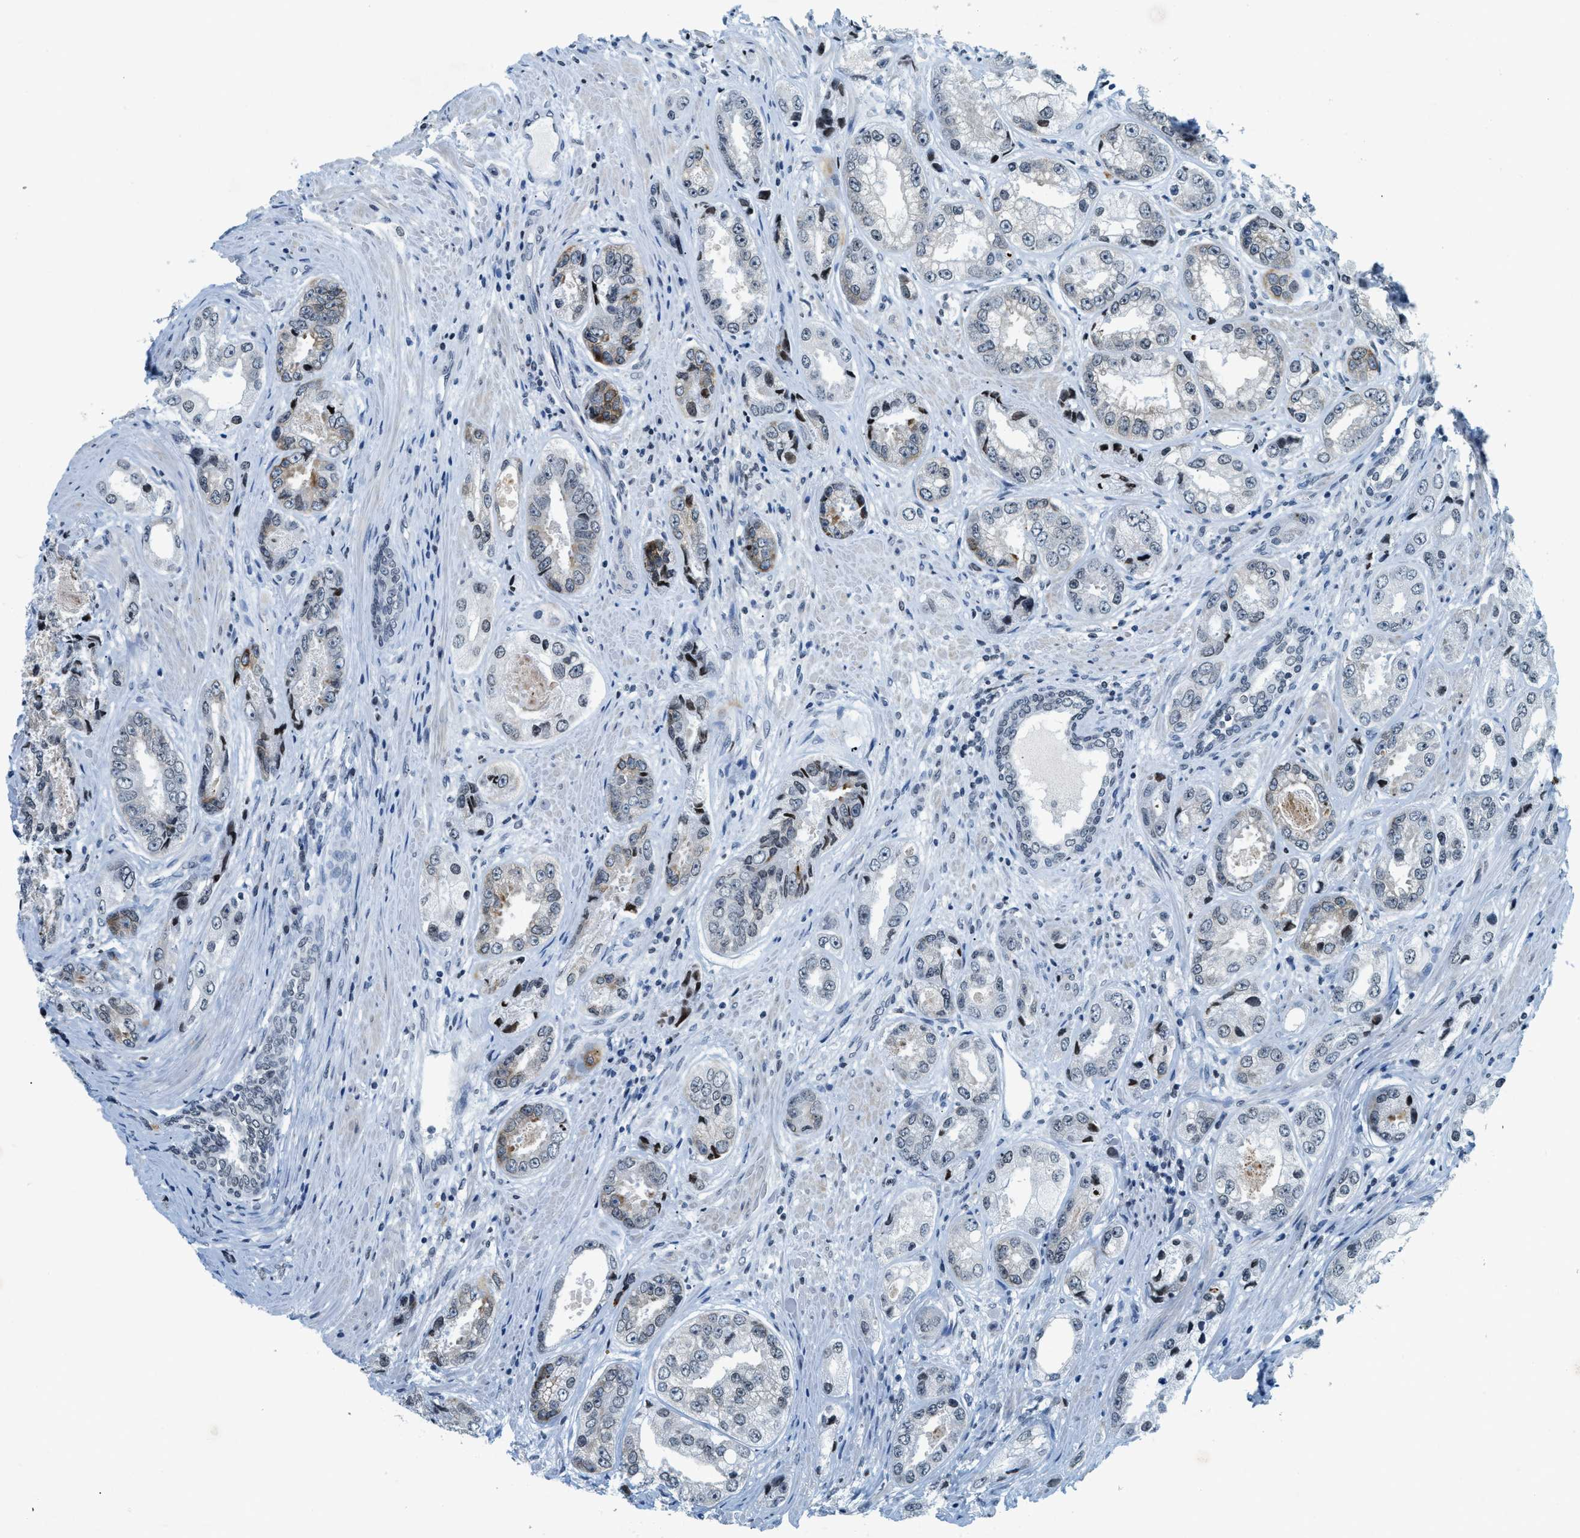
{"staining": {"intensity": "weak", "quantity": "<25%", "location": "cytoplasmic/membranous"}, "tissue": "prostate cancer", "cell_type": "Tumor cells", "image_type": "cancer", "snomed": [{"axis": "morphology", "description": "Adenocarcinoma, High grade"}, {"axis": "topography", "description": "Prostate"}], "caption": "Immunohistochemistry (IHC) image of neoplastic tissue: human prostate cancer (adenocarcinoma (high-grade)) stained with DAB (3,3'-diaminobenzidine) exhibits no significant protein positivity in tumor cells.", "gene": "UVRAG", "patient": {"sex": "male", "age": 61}}